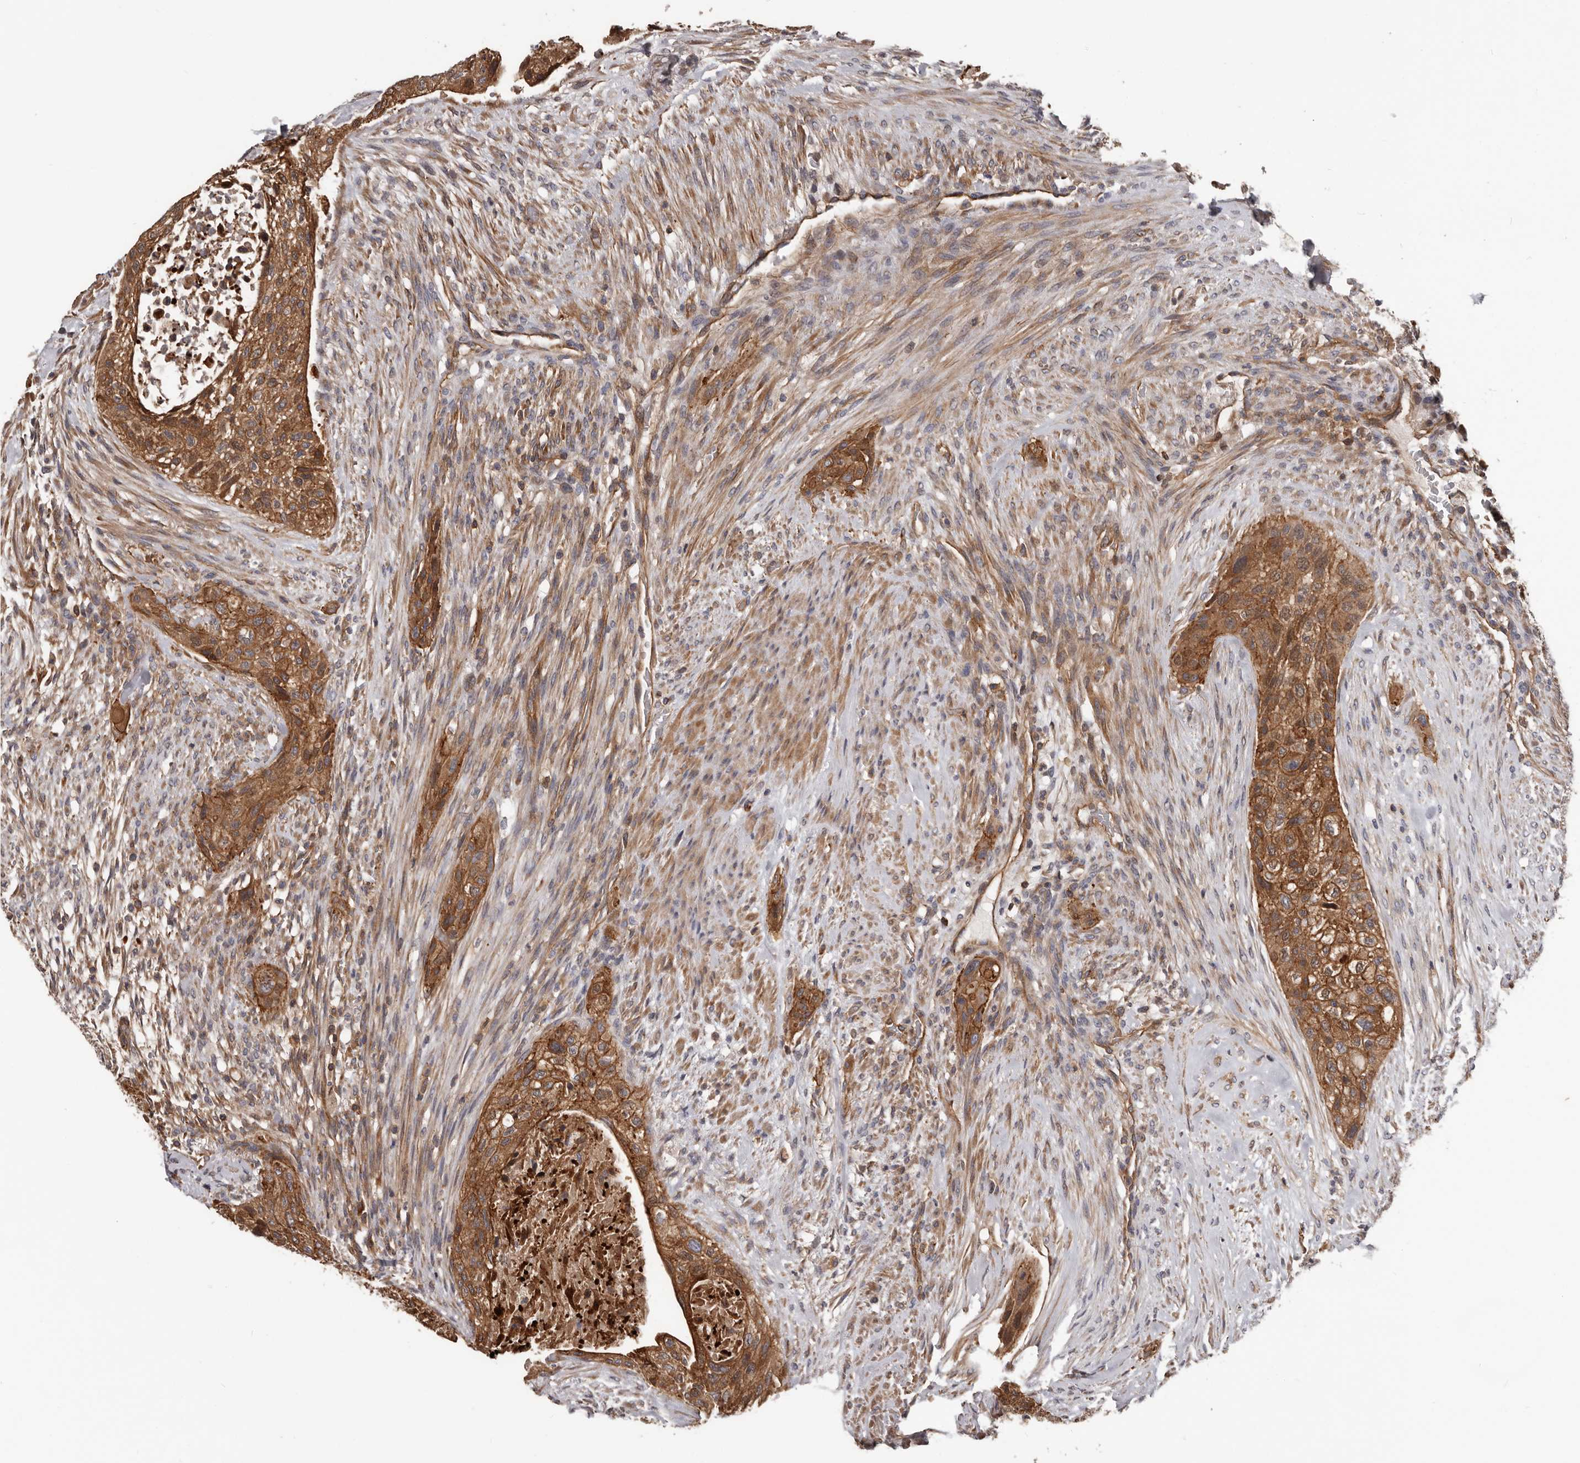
{"staining": {"intensity": "strong", "quantity": ">75%", "location": "cytoplasmic/membranous"}, "tissue": "urothelial cancer", "cell_type": "Tumor cells", "image_type": "cancer", "snomed": [{"axis": "morphology", "description": "Urothelial carcinoma, High grade"}, {"axis": "topography", "description": "Urinary bladder"}], "caption": "High-power microscopy captured an immunohistochemistry (IHC) histopathology image of high-grade urothelial carcinoma, revealing strong cytoplasmic/membranous positivity in approximately >75% of tumor cells.", "gene": "PNRC2", "patient": {"sex": "male", "age": 35}}